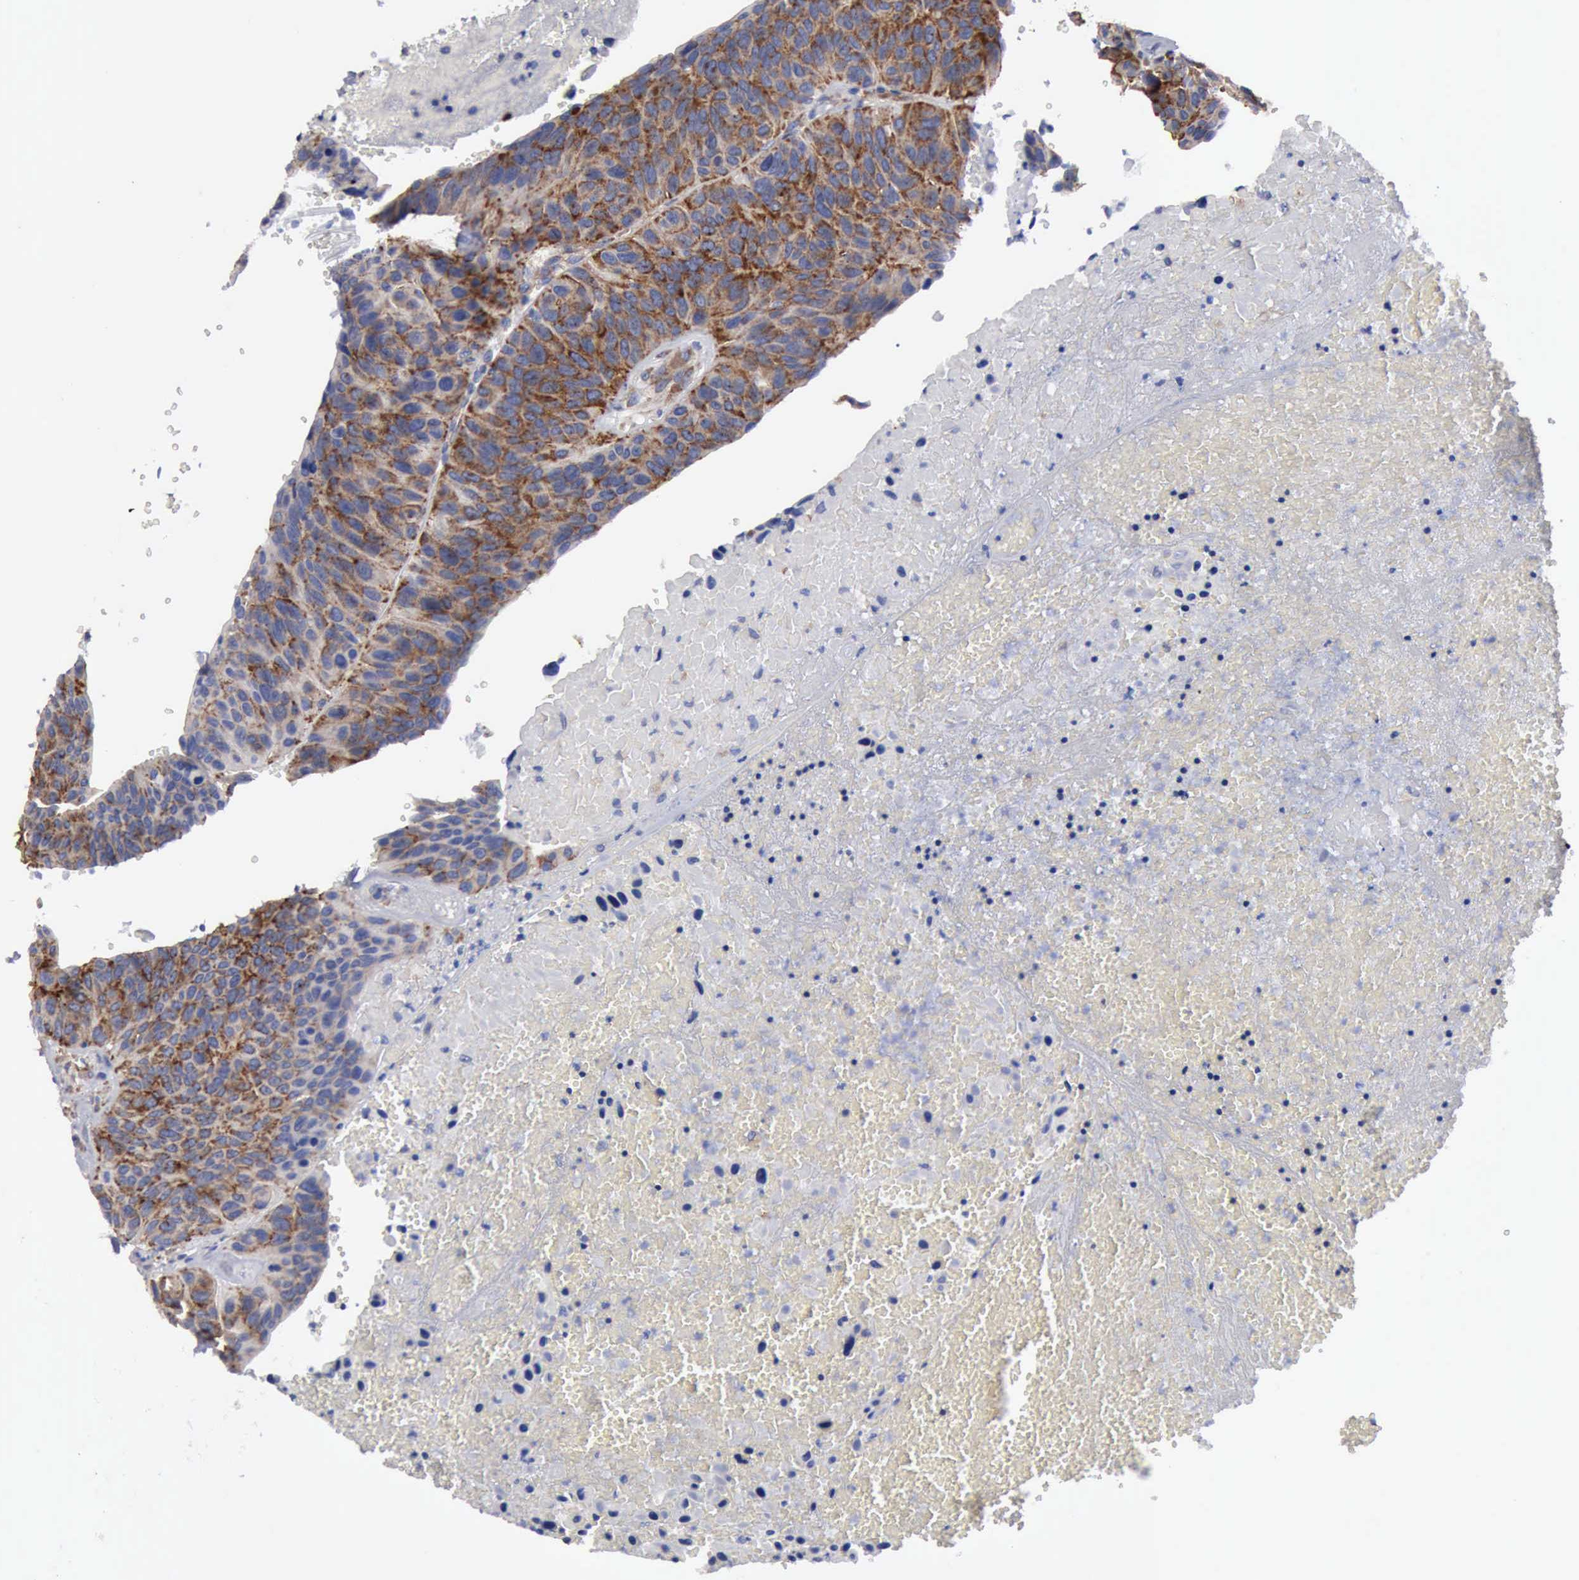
{"staining": {"intensity": "strong", "quantity": ">75%", "location": "cytoplasmic/membranous"}, "tissue": "urothelial cancer", "cell_type": "Tumor cells", "image_type": "cancer", "snomed": [{"axis": "morphology", "description": "Urothelial carcinoma, High grade"}, {"axis": "topography", "description": "Urinary bladder"}], "caption": "An IHC image of tumor tissue is shown. Protein staining in brown highlights strong cytoplasmic/membranous positivity in urothelial carcinoma (high-grade) within tumor cells. (DAB (3,3'-diaminobenzidine) = brown stain, brightfield microscopy at high magnification).", "gene": "TXLNG", "patient": {"sex": "male", "age": 66}}